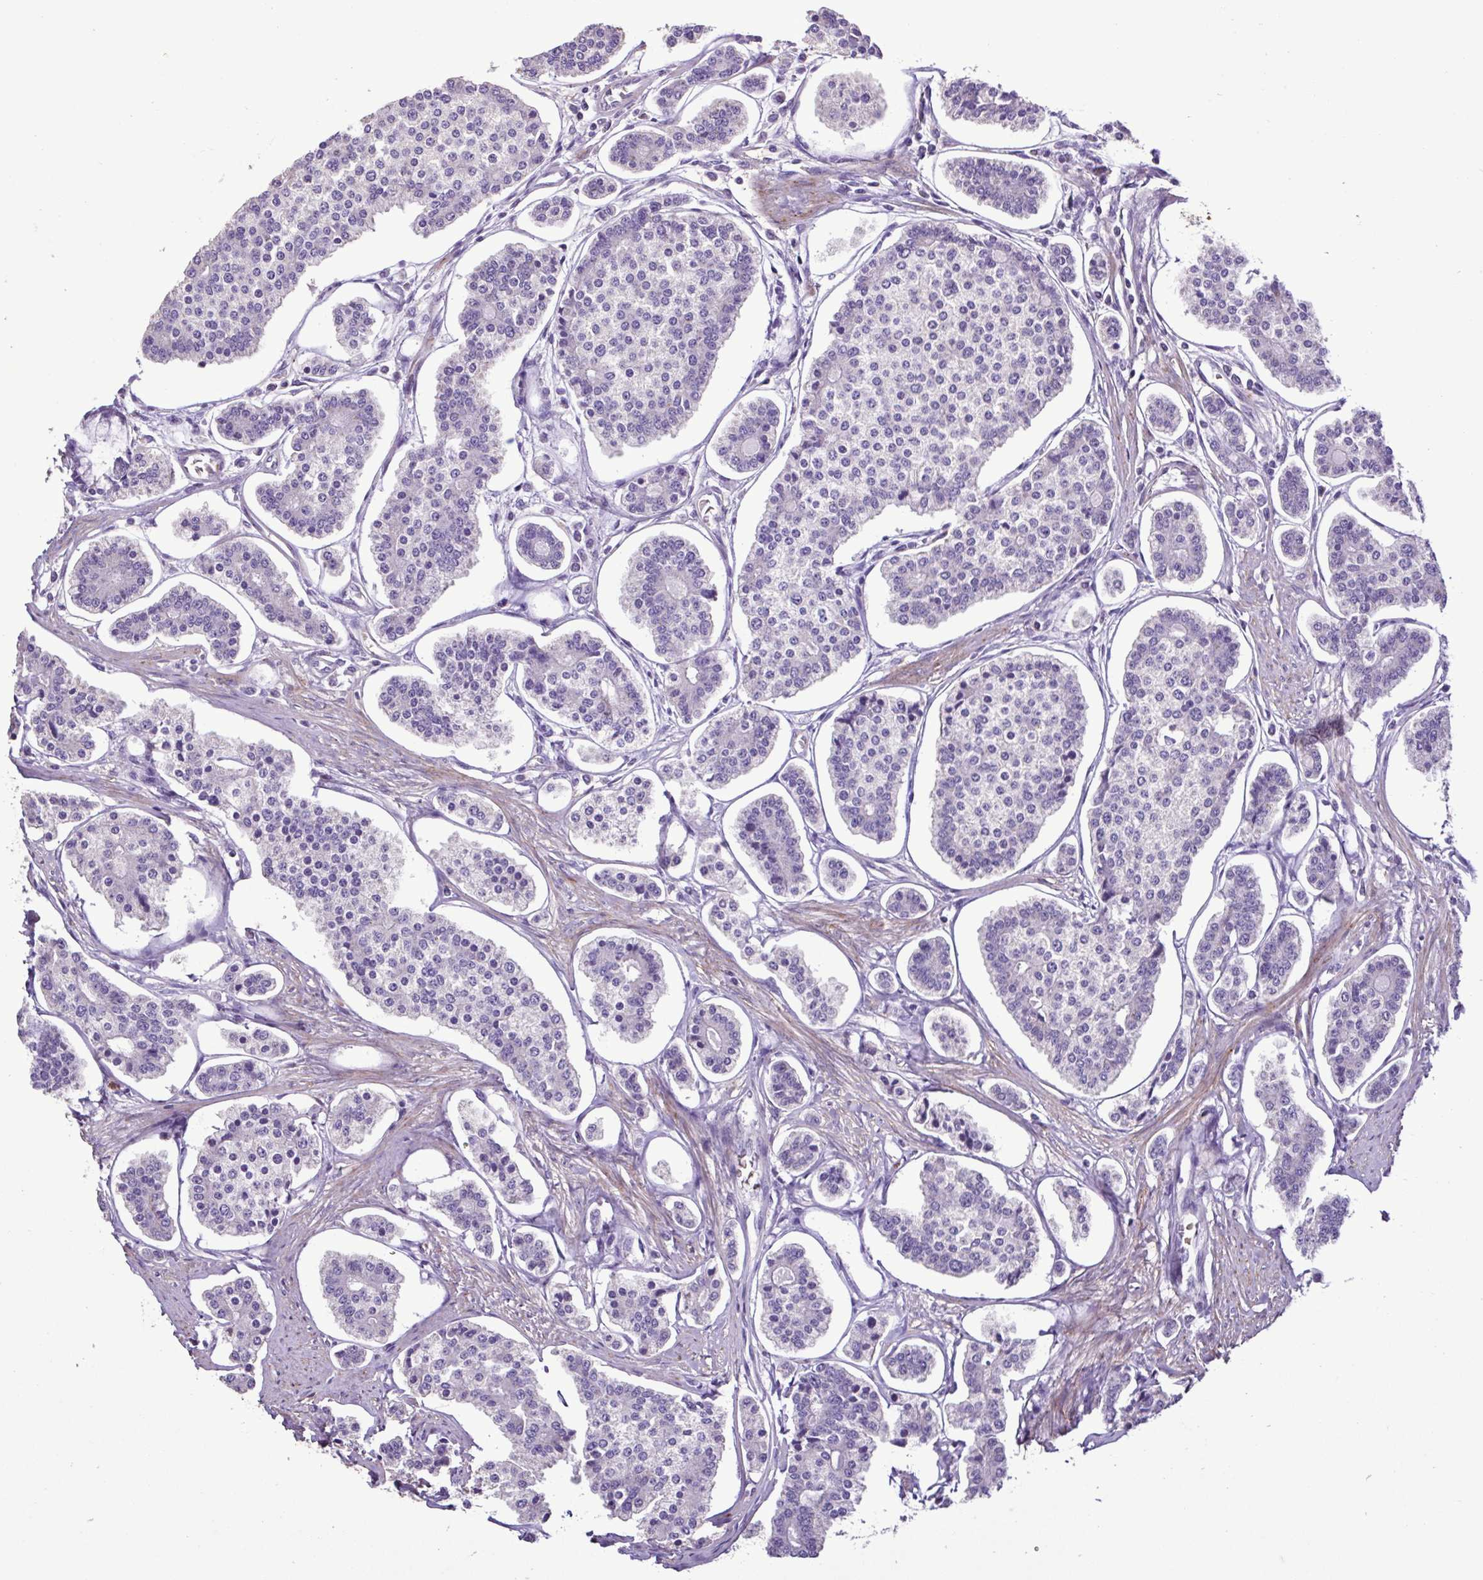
{"staining": {"intensity": "negative", "quantity": "none", "location": "none"}, "tissue": "carcinoid", "cell_type": "Tumor cells", "image_type": "cancer", "snomed": [{"axis": "morphology", "description": "Carcinoid, malignant, NOS"}, {"axis": "topography", "description": "Small intestine"}], "caption": "The IHC image has no significant positivity in tumor cells of carcinoid tissue.", "gene": "PLA2G4E", "patient": {"sex": "female", "age": 65}}